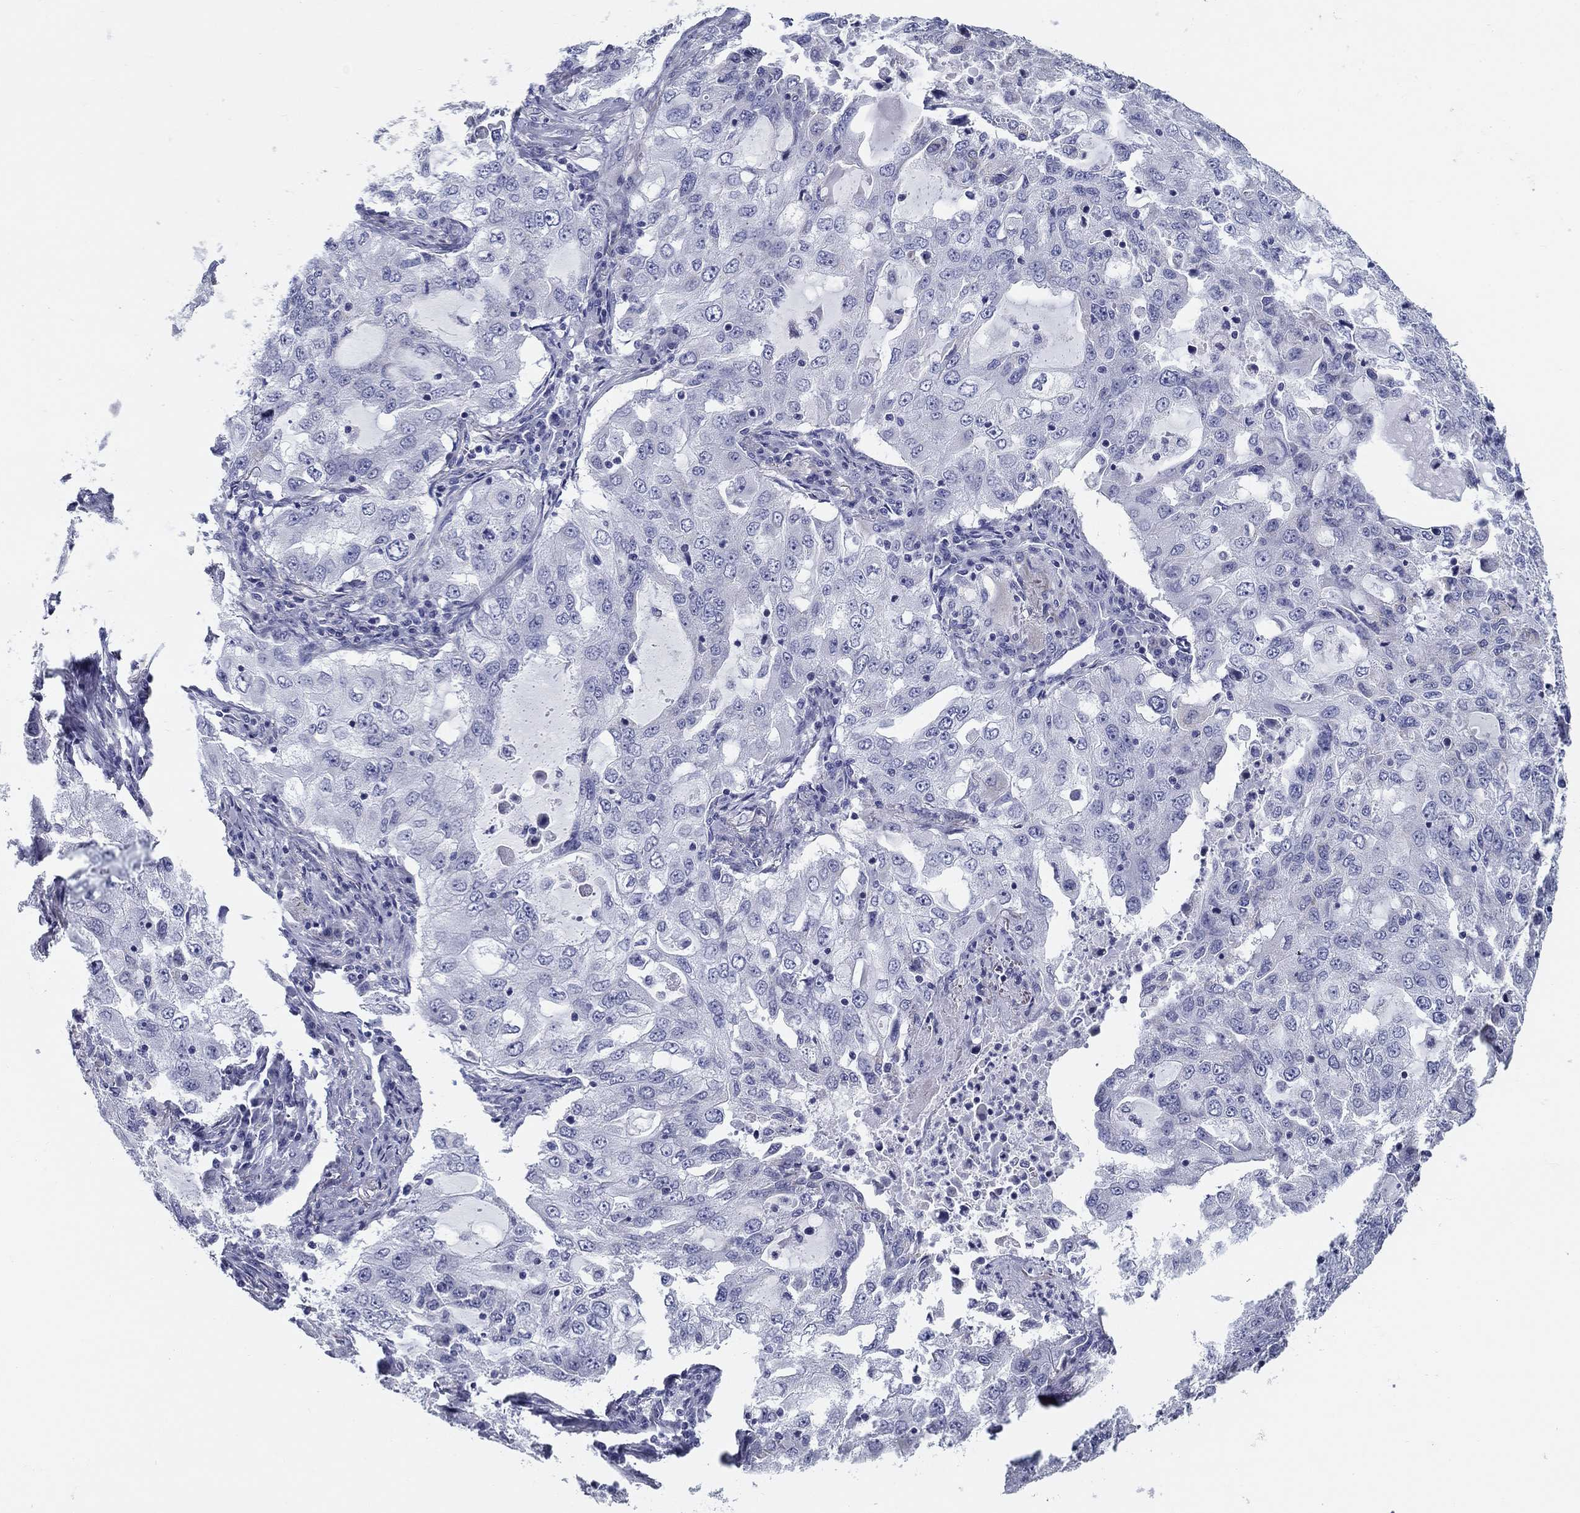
{"staining": {"intensity": "negative", "quantity": "none", "location": "none"}, "tissue": "lung cancer", "cell_type": "Tumor cells", "image_type": "cancer", "snomed": [{"axis": "morphology", "description": "Adenocarcinoma, NOS"}, {"axis": "topography", "description": "Lung"}], "caption": "Immunohistochemistry (IHC) of human lung cancer reveals no positivity in tumor cells.", "gene": "UPB1", "patient": {"sex": "female", "age": 61}}